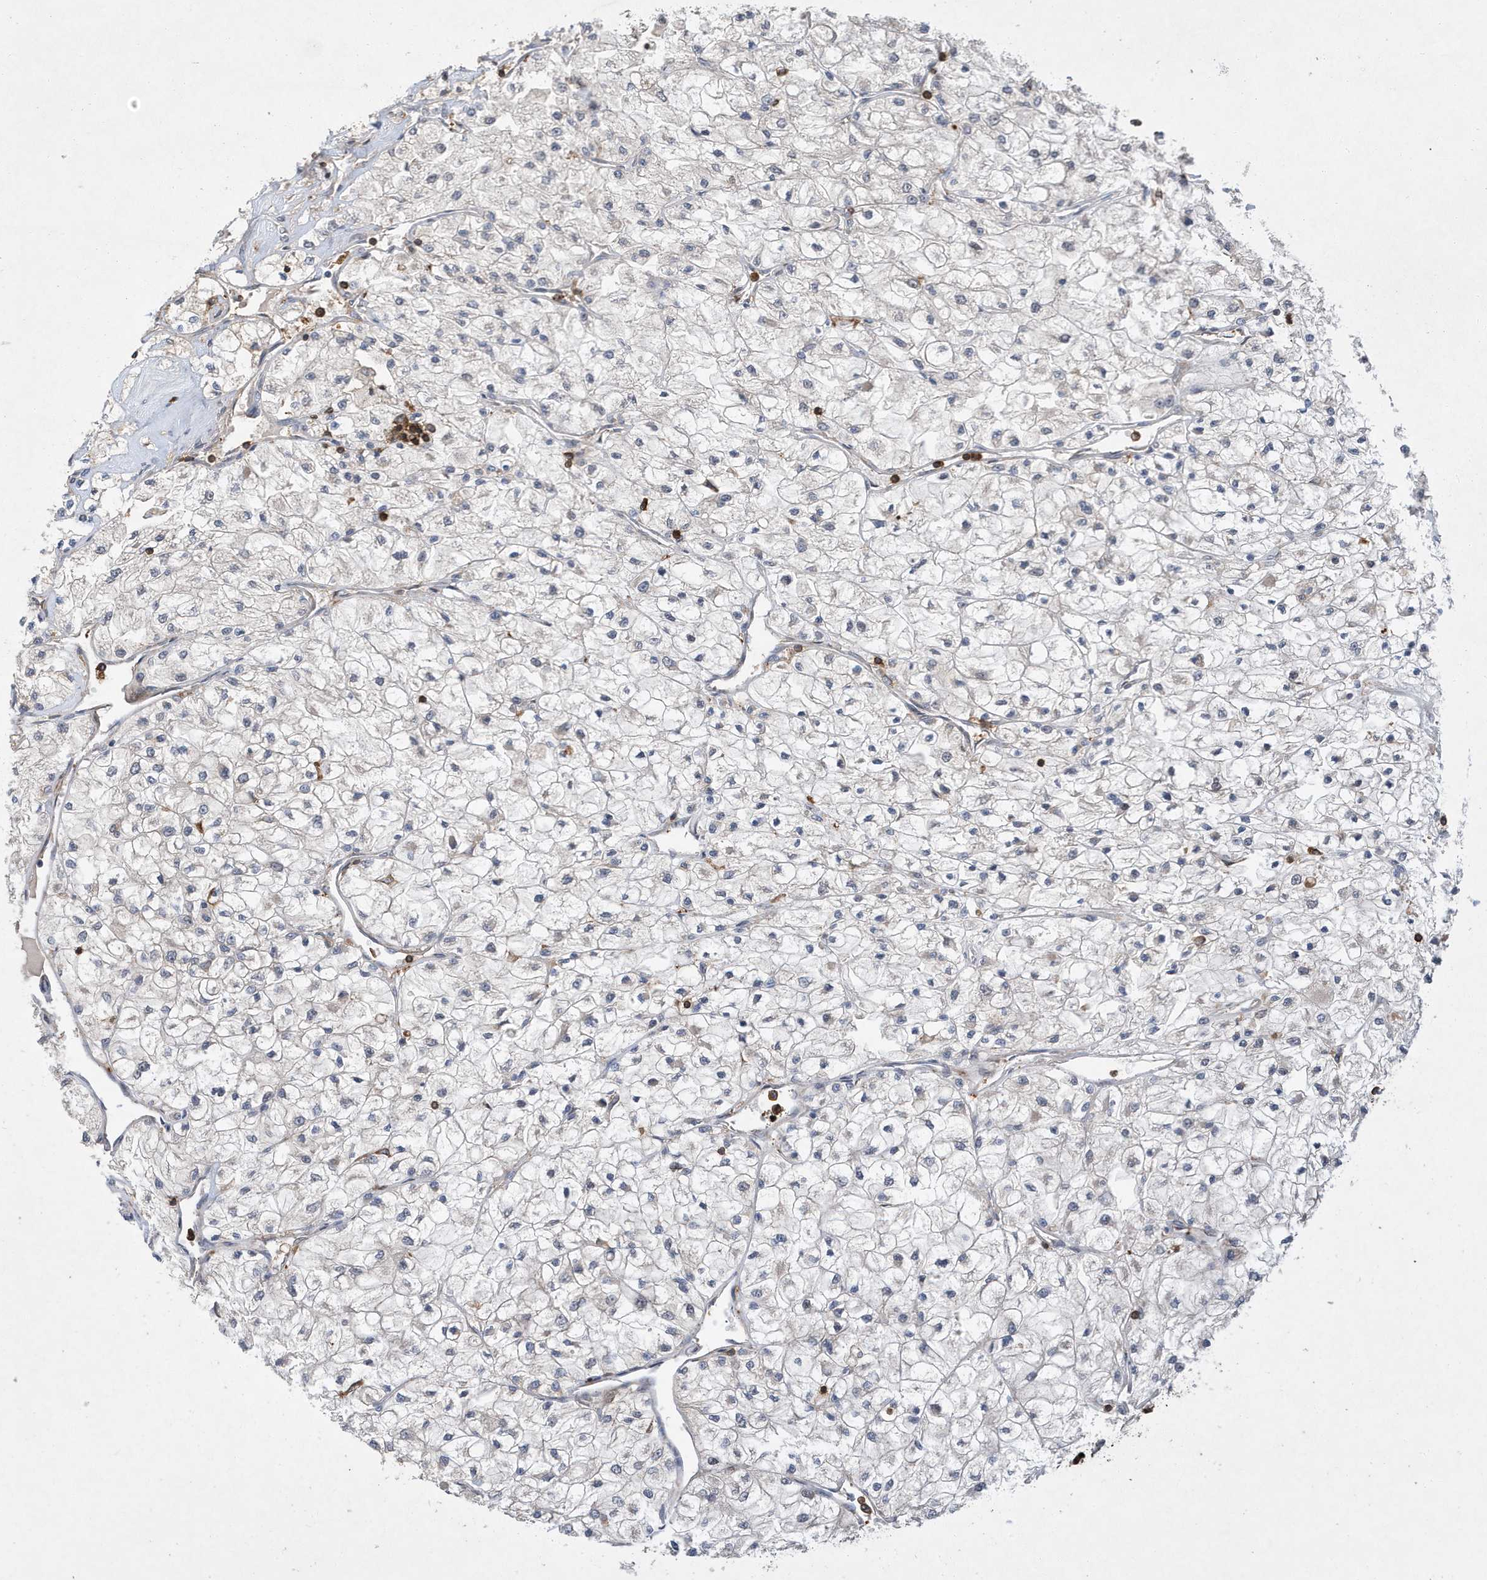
{"staining": {"intensity": "negative", "quantity": "none", "location": "none"}, "tissue": "renal cancer", "cell_type": "Tumor cells", "image_type": "cancer", "snomed": [{"axis": "morphology", "description": "Adenocarcinoma, NOS"}, {"axis": "topography", "description": "Kidney"}], "caption": "Adenocarcinoma (renal) stained for a protein using IHC shows no expression tumor cells.", "gene": "LAPTM4A", "patient": {"sex": "male", "age": 80}}